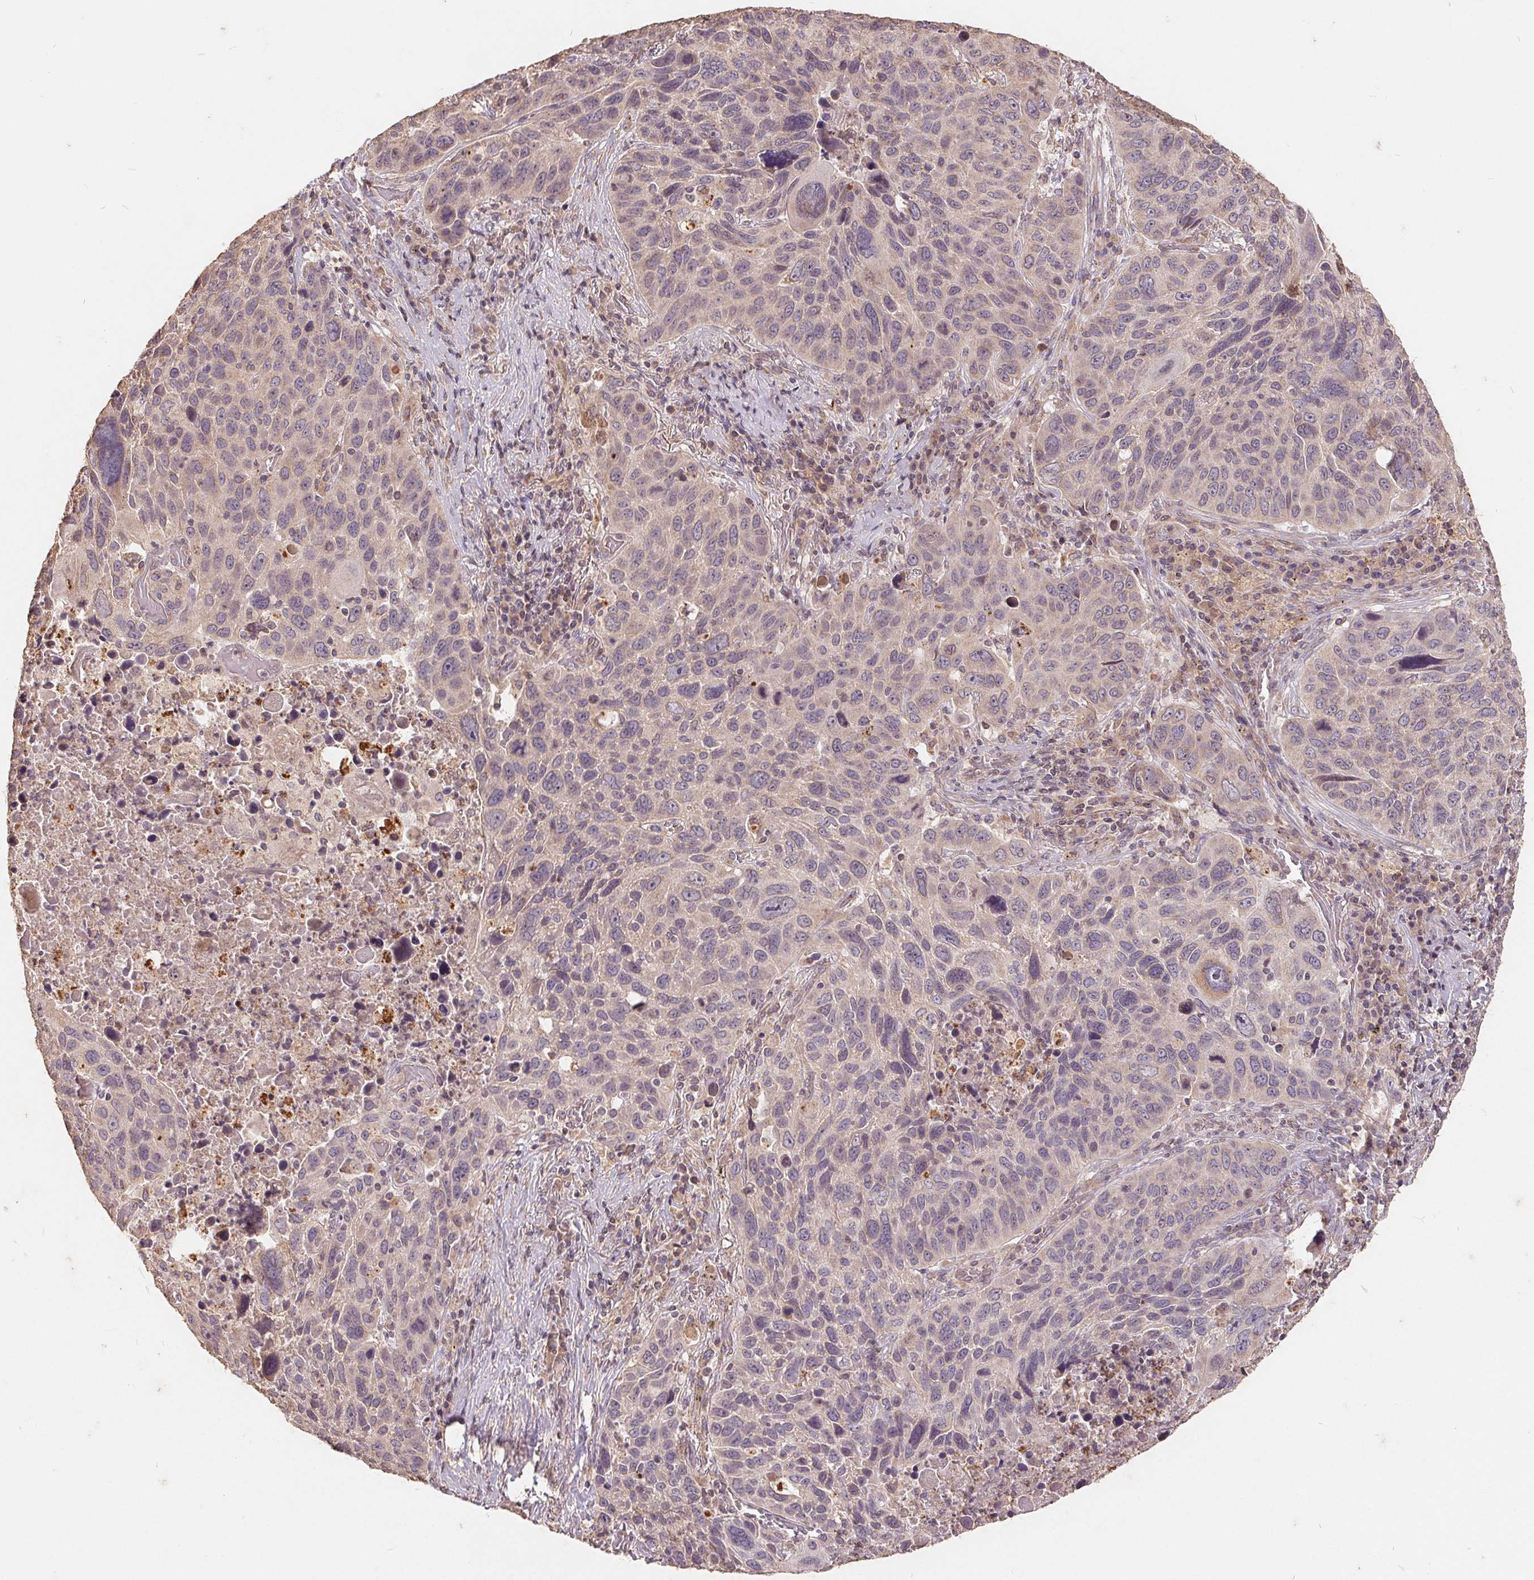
{"staining": {"intensity": "negative", "quantity": "none", "location": "none"}, "tissue": "lung cancer", "cell_type": "Tumor cells", "image_type": "cancer", "snomed": [{"axis": "morphology", "description": "Squamous cell carcinoma, NOS"}, {"axis": "topography", "description": "Lung"}], "caption": "High power microscopy histopathology image of an immunohistochemistry (IHC) photomicrograph of lung cancer, revealing no significant expression in tumor cells. (Brightfield microscopy of DAB IHC at high magnification).", "gene": "CDIPT", "patient": {"sex": "male", "age": 68}}